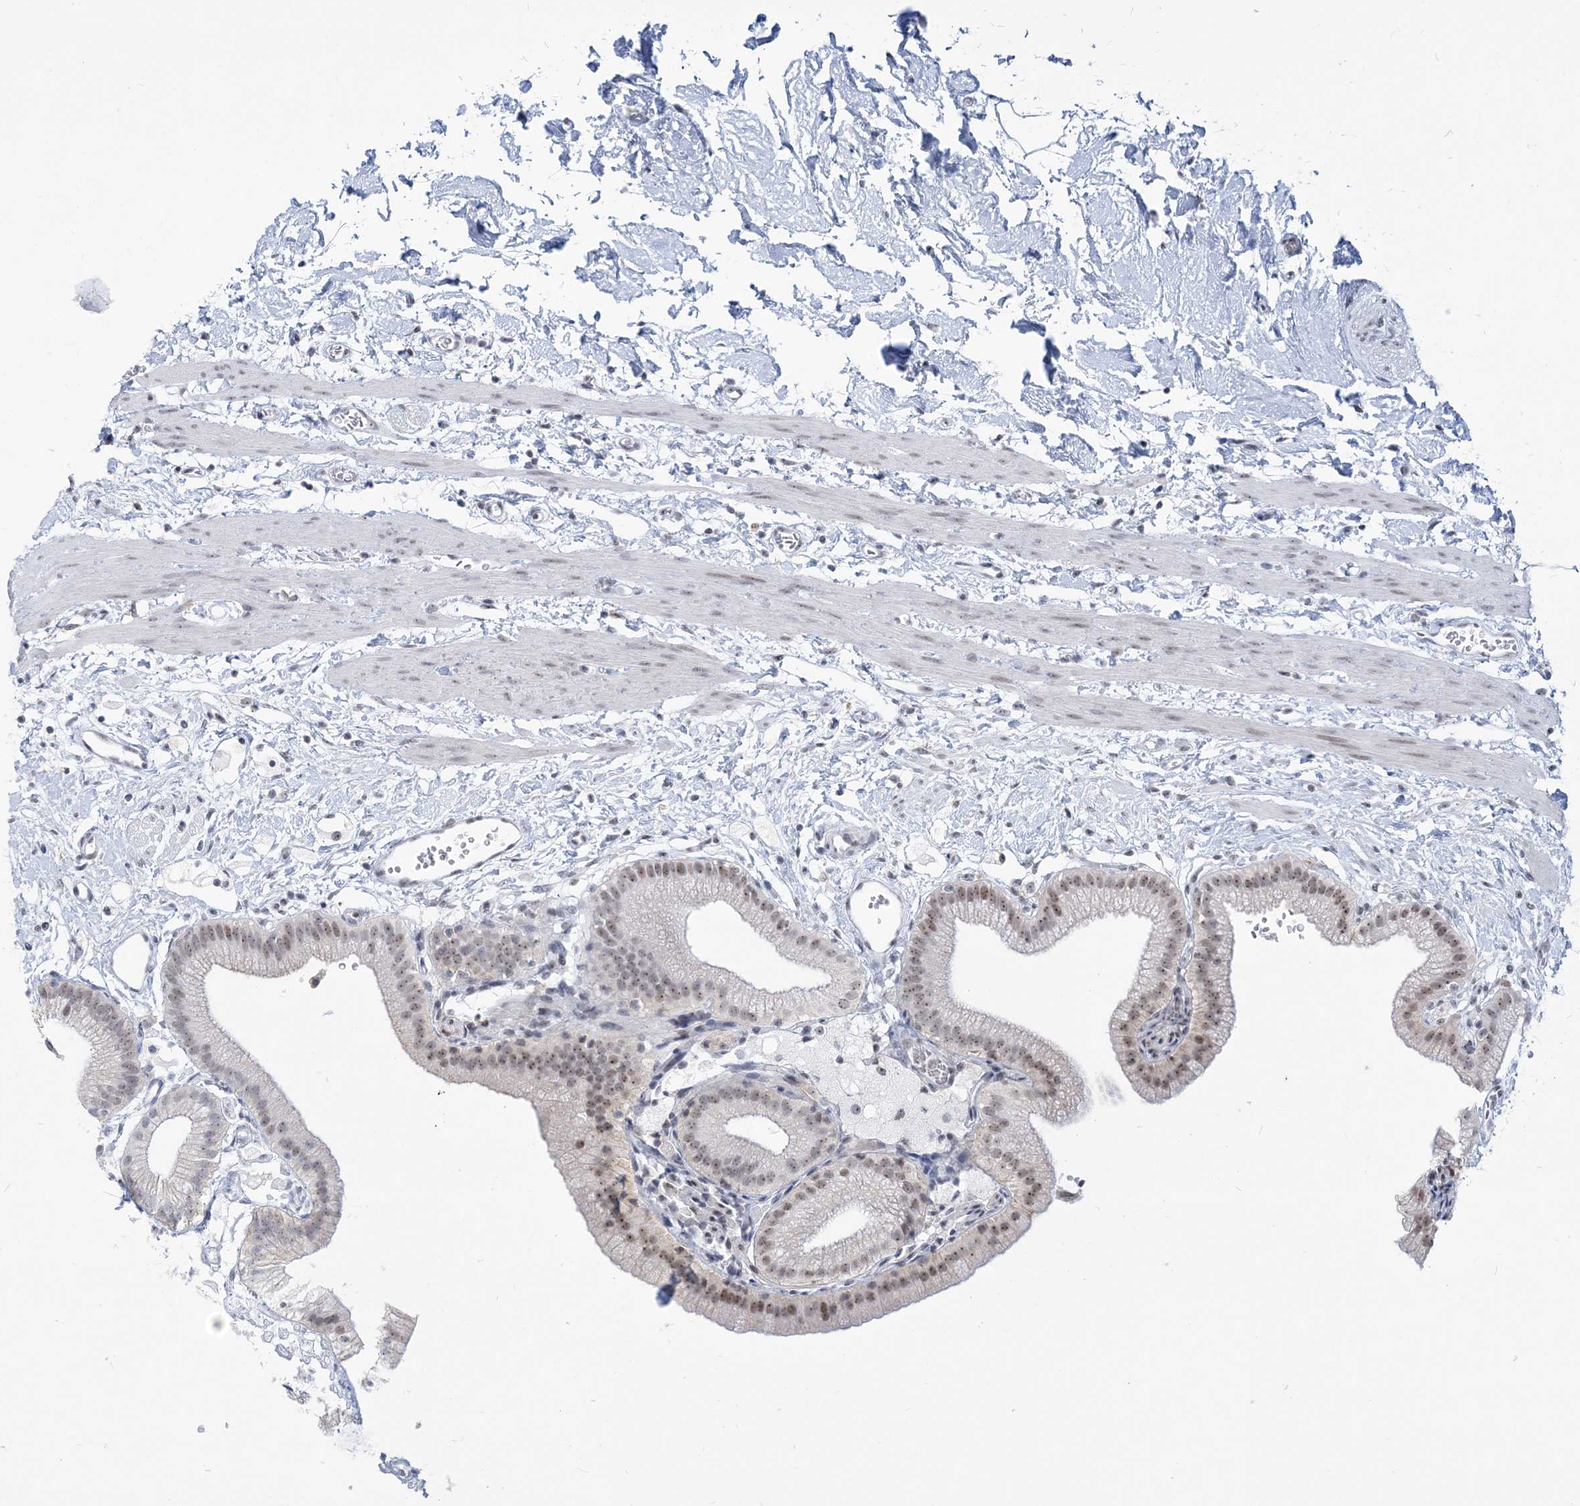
{"staining": {"intensity": "strong", "quantity": ">75%", "location": "nuclear"}, "tissue": "gallbladder", "cell_type": "Glandular cells", "image_type": "normal", "snomed": [{"axis": "morphology", "description": "Normal tissue, NOS"}, {"axis": "topography", "description": "Gallbladder"}], "caption": "Immunohistochemistry (DAB) staining of unremarkable human gallbladder demonstrates strong nuclear protein expression in about >75% of glandular cells.", "gene": "DDX21", "patient": {"sex": "male", "age": 55}}